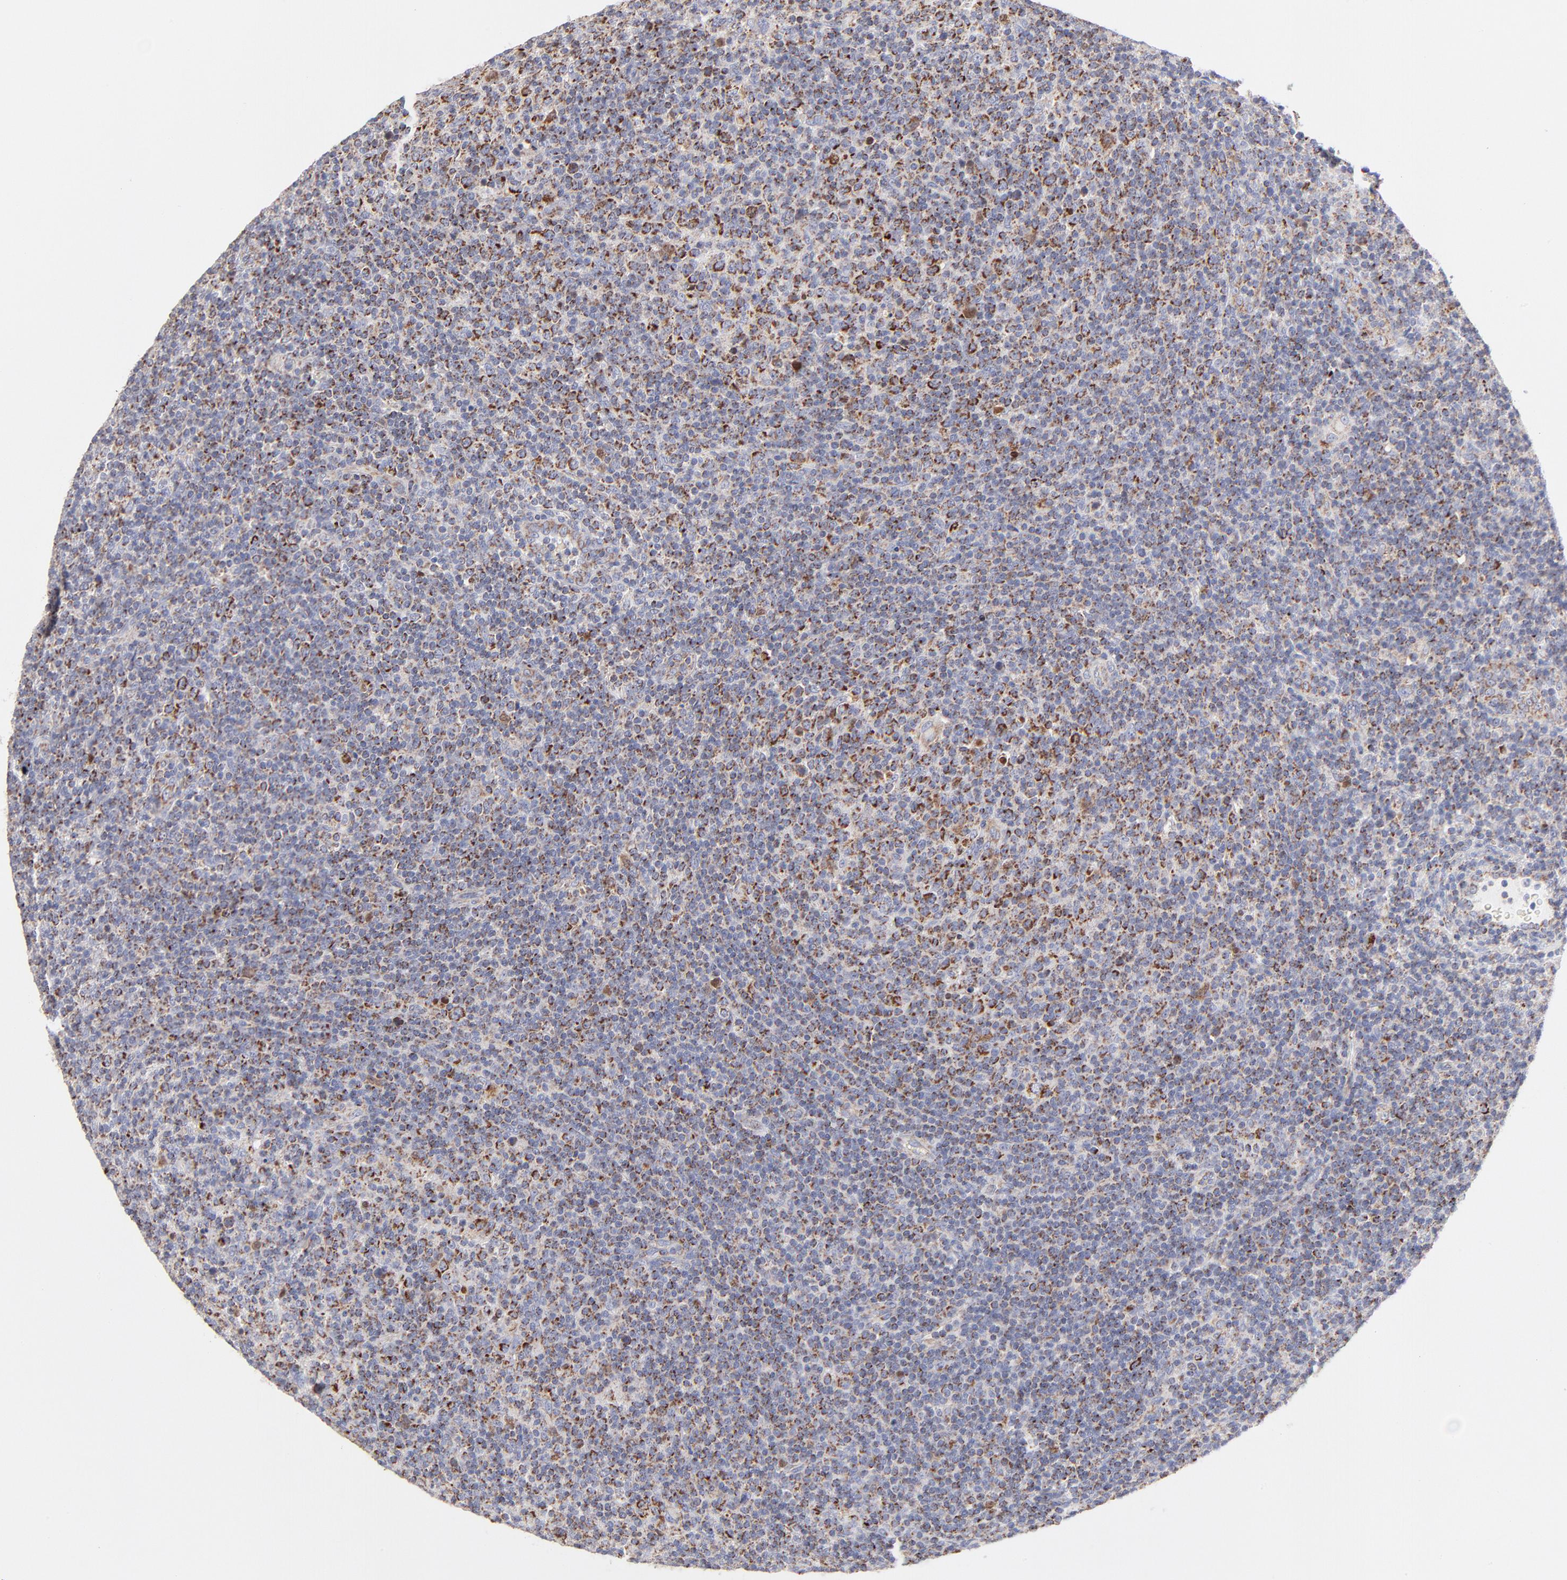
{"staining": {"intensity": "moderate", "quantity": "25%-75%", "location": "cytoplasmic/membranous"}, "tissue": "lymphoma", "cell_type": "Tumor cells", "image_type": "cancer", "snomed": [{"axis": "morphology", "description": "Malignant lymphoma, non-Hodgkin's type, Low grade"}, {"axis": "topography", "description": "Lymph node"}], "caption": "There is medium levels of moderate cytoplasmic/membranous expression in tumor cells of malignant lymphoma, non-Hodgkin's type (low-grade), as demonstrated by immunohistochemical staining (brown color).", "gene": "TIMM8A", "patient": {"sex": "male", "age": 70}}